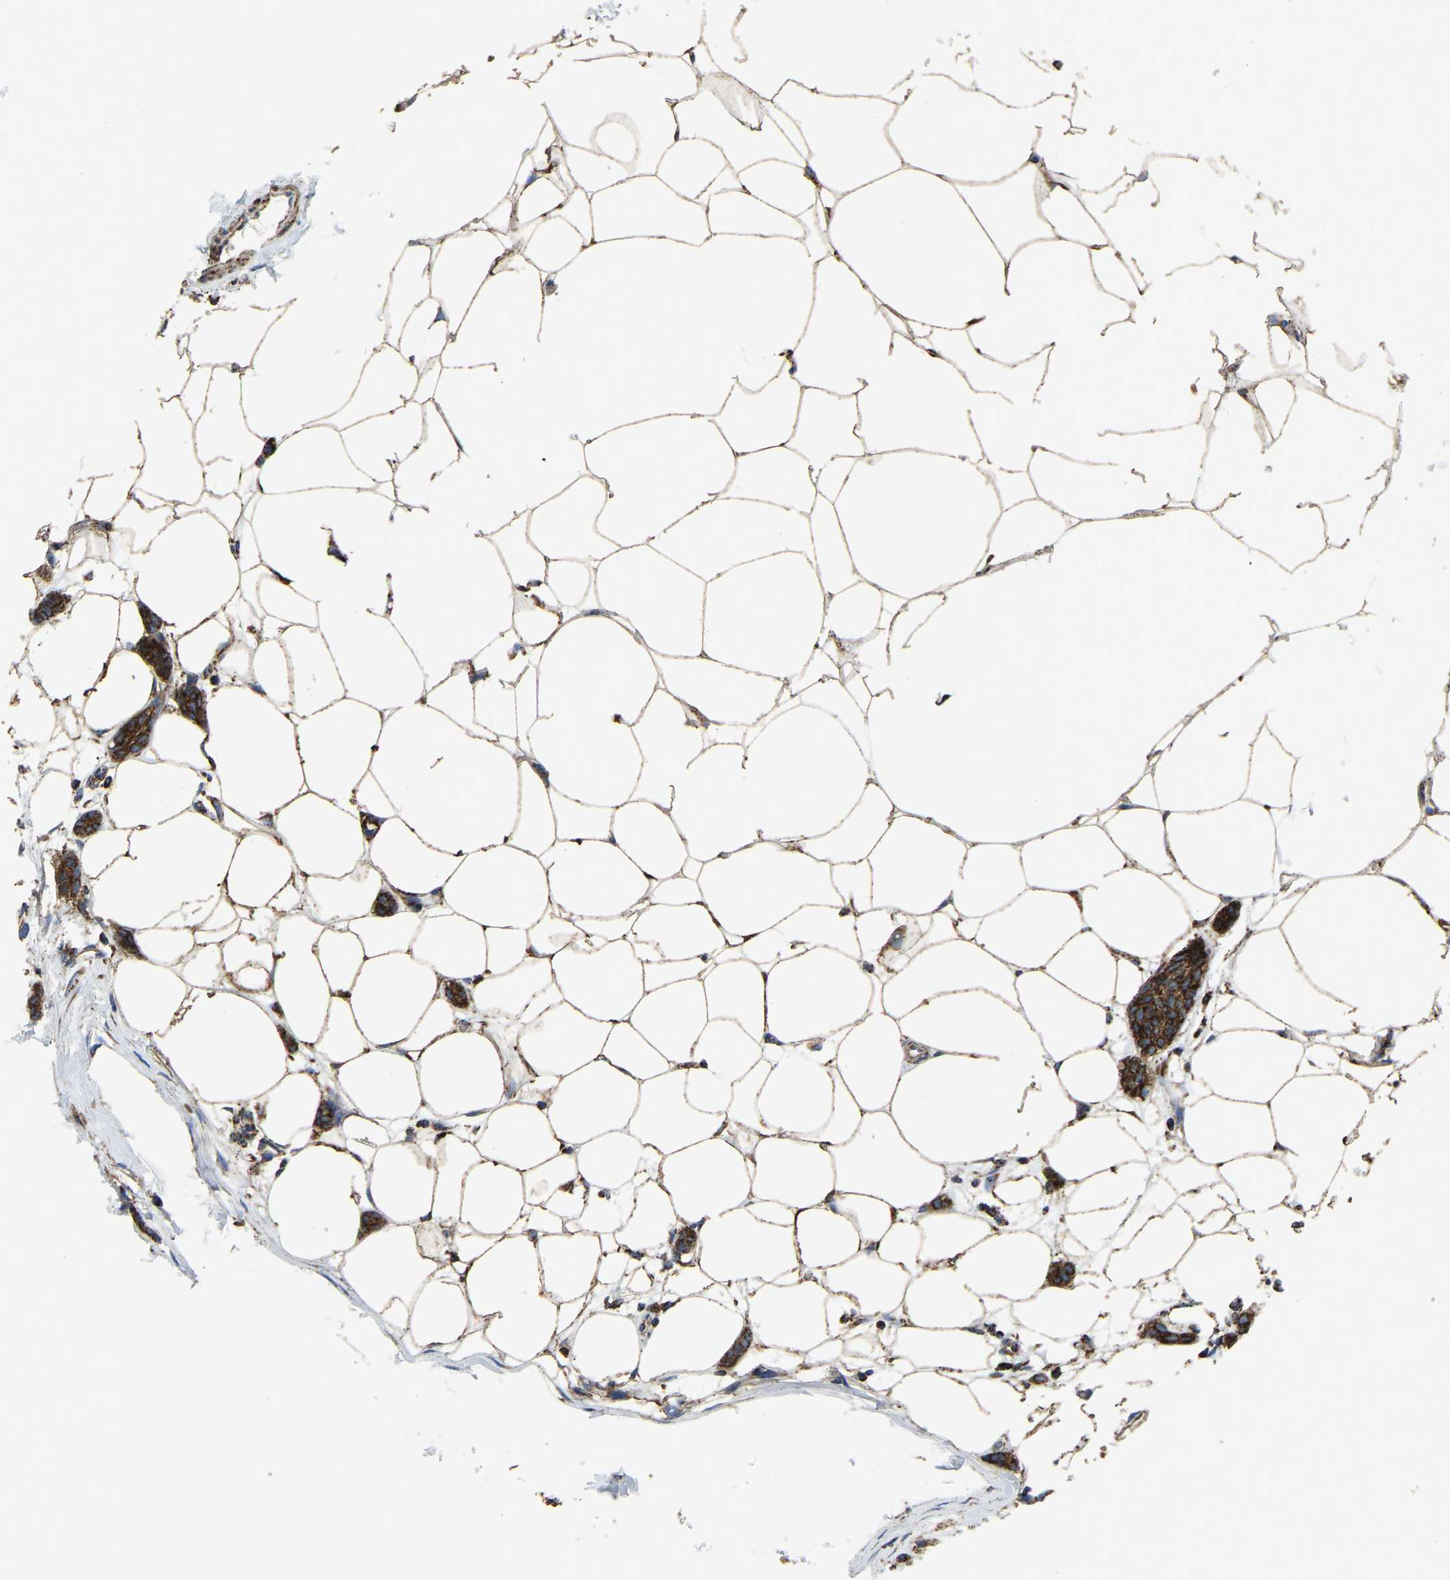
{"staining": {"intensity": "strong", "quantity": ">75%", "location": "cytoplasmic/membranous"}, "tissue": "breast cancer", "cell_type": "Tumor cells", "image_type": "cancer", "snomed": [{"axis": "morphology", "description": "Lobular carcinoma"}, {"axis": "topography", "description": "Skin"}, {"axis": "topography", "description": "Breast"}], "caption": "This micrograph reveals IHC staining of breast cancer (lobular carcinoma), with high strong cytoplasmic/membranous positivity in about >75% of tumor cells.", "gene": "ETFA", "patient": {"sex": "female", "age": 46}}